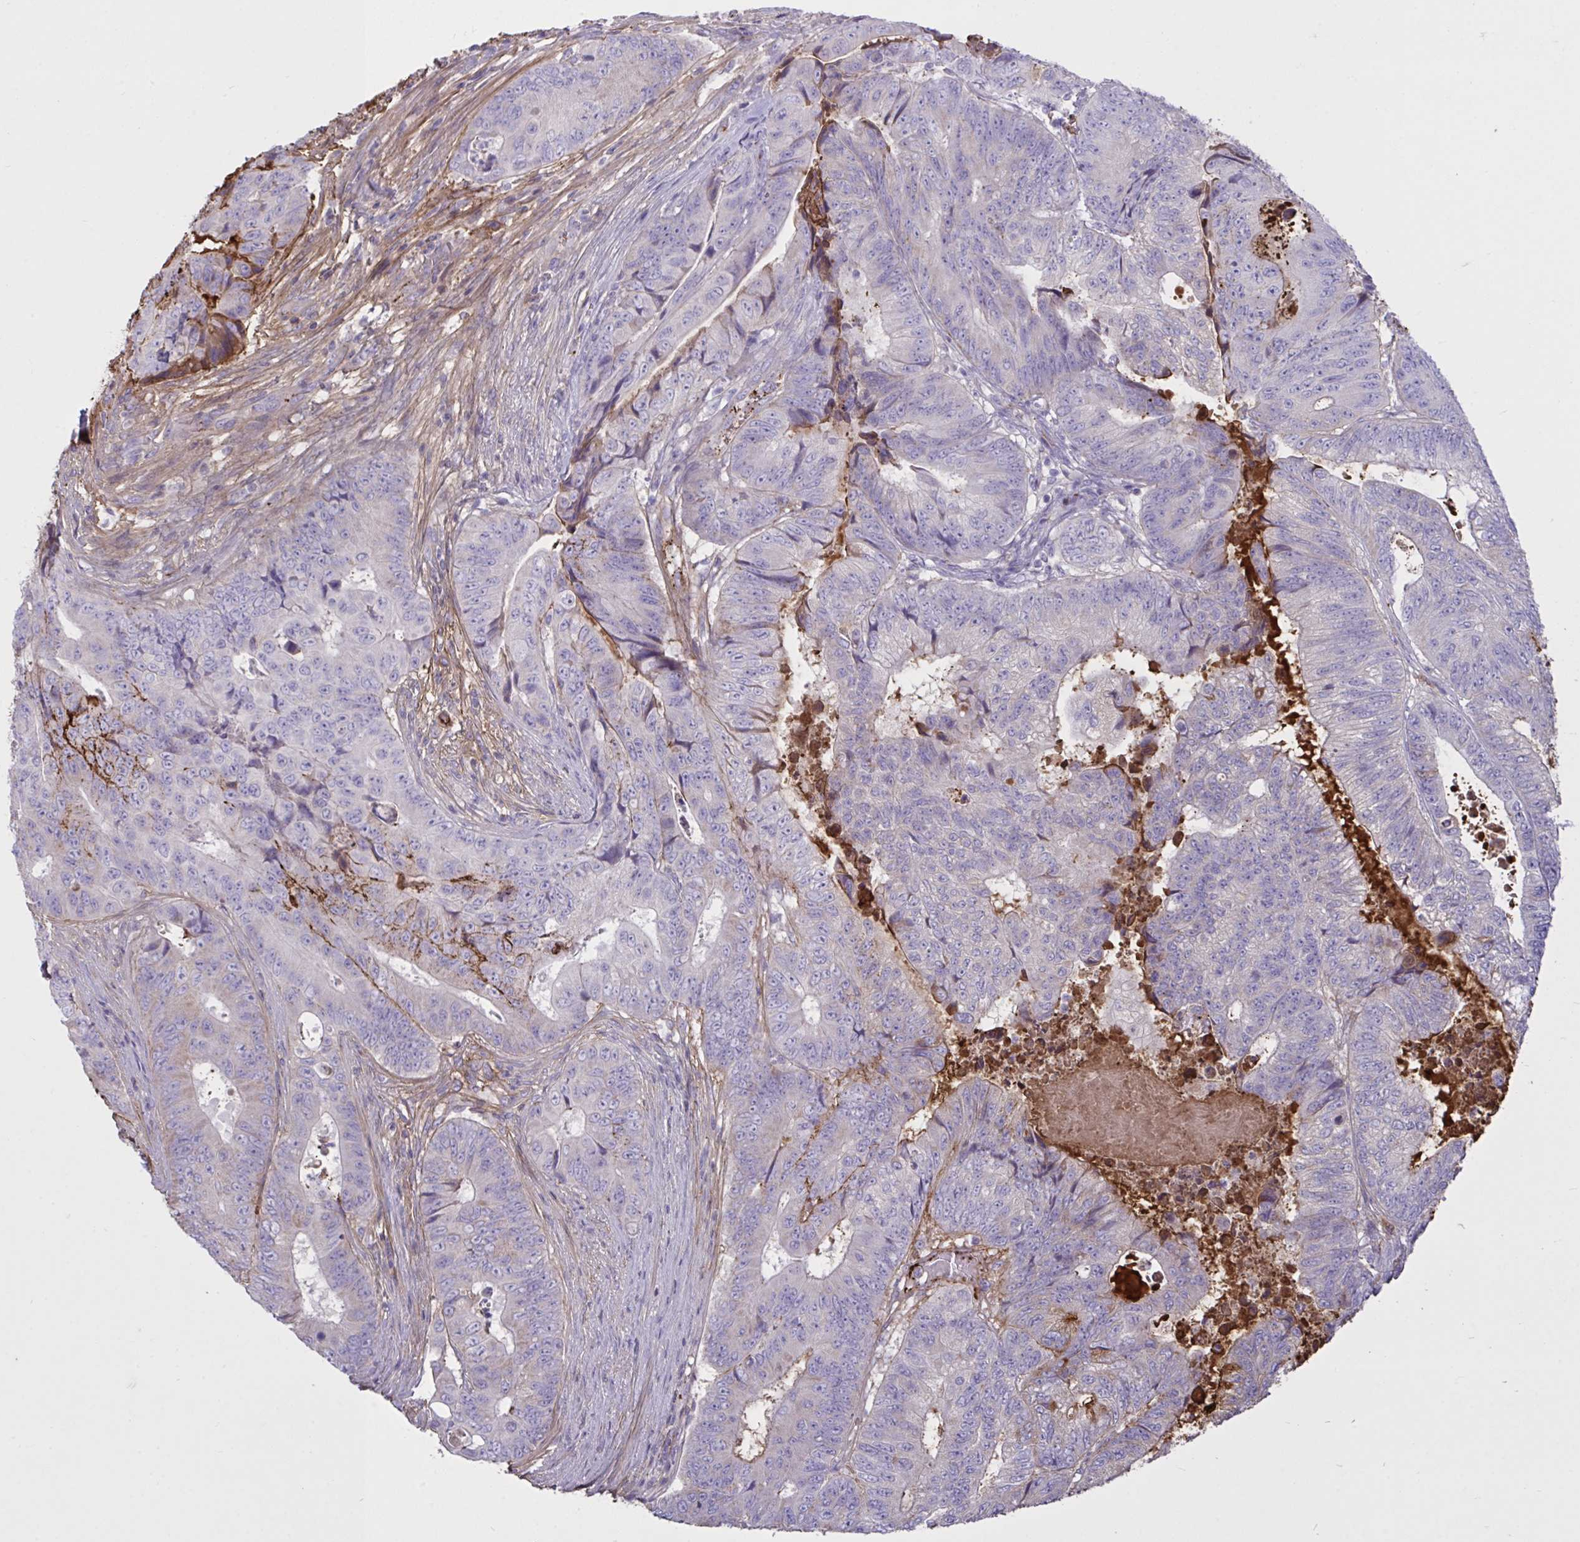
{"staining": {"intensity": "negative", "quantity": "none", "location": "none"}, "tissue": "colorectal cancer", "cell_type": "Tumor cells", "image_type": "cancer", "snomed": [{"axis": "morphology", "description": "Adenocarcinoma, NOS"}, {"axis": "topography", "description": "Colon"}], "caption": "Immunohistochemistry photomicrograph of neoplastic tissue: adenocarcinoma (colorectal) stained with DAB shows no significant protein expression in tumor cells.", "gene": "IL1R1", "patient": {"sex": "female", "age": 48}}